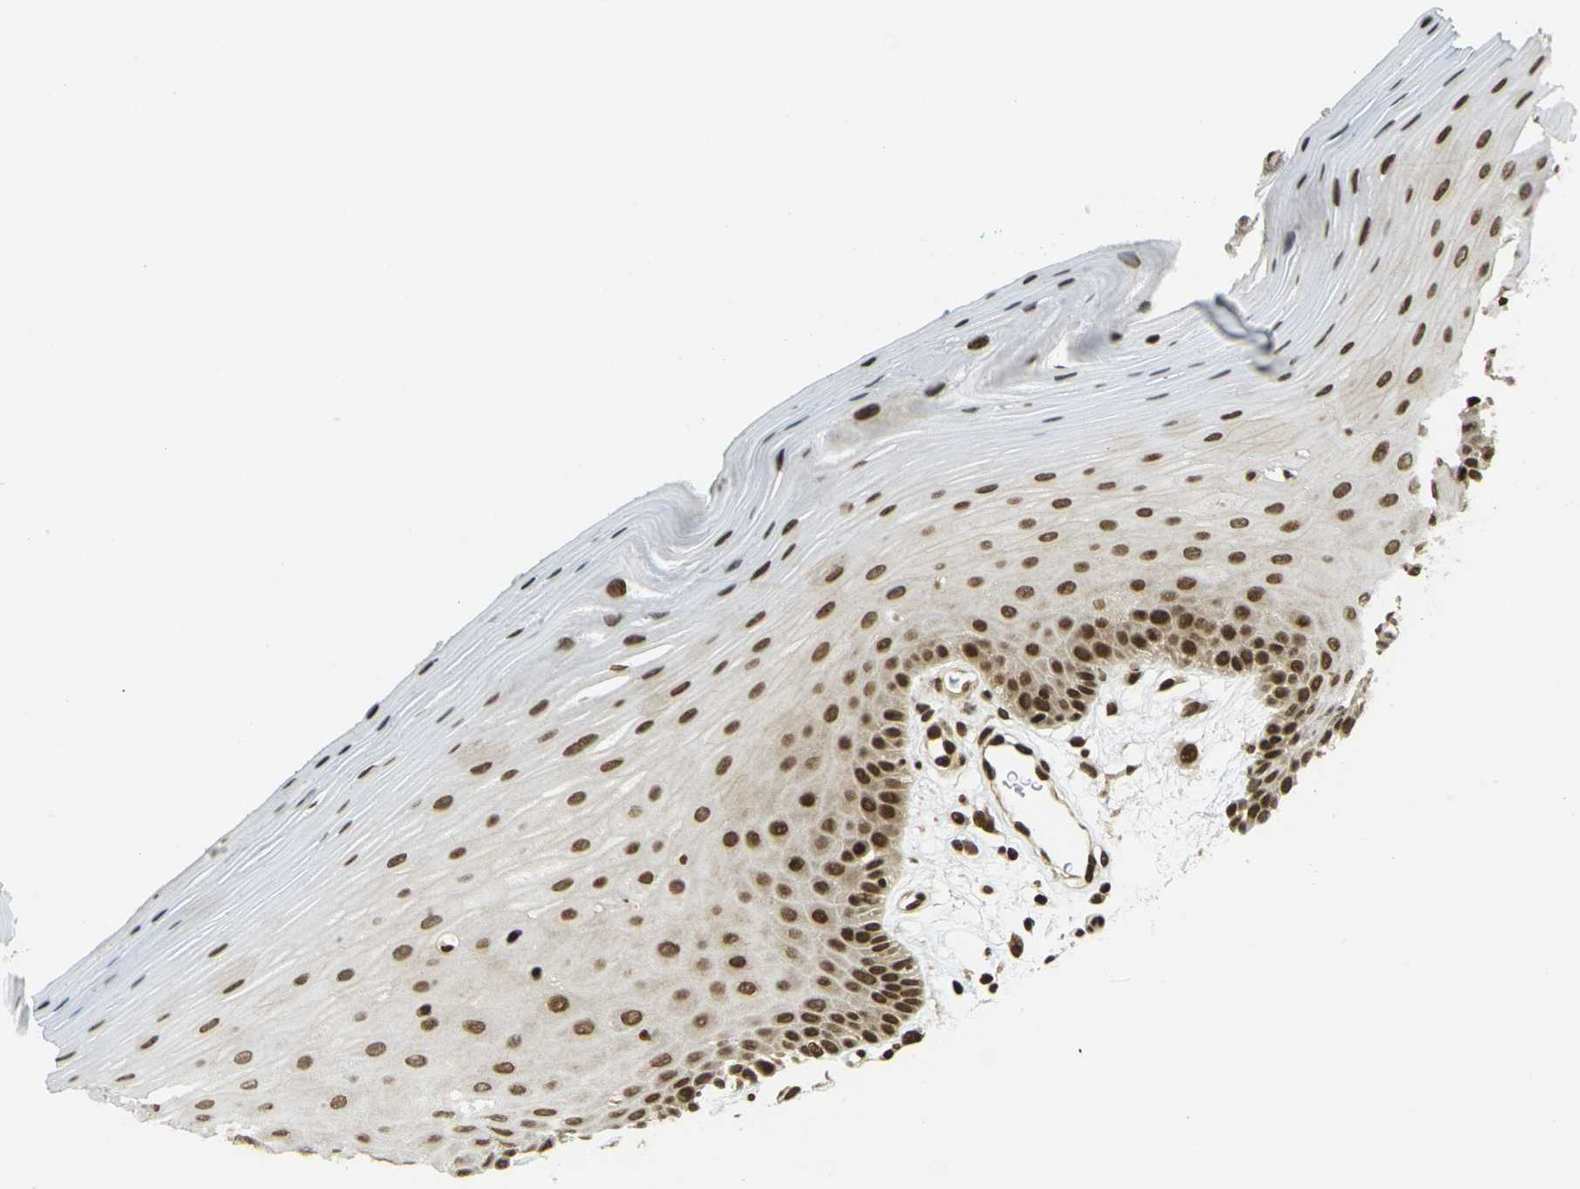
{"staining": {"intensity": "strong", "quantity": ">75%", "location": "nuclear"}, "tissue": "oral mucosa", "cell_type": "Squamous epithelial cells", "image_type": "normal", "snomed": [{"axis": "morphology", "description": "Normal tissue, NOS"}, {"axis": "topography", "description": "Skeletal muscle"}, {"axis": "topography", "description": "Oral tissue"}], "caption": "The immunohistochemical stain highlights strong nuclear staining in squamous epithelial cells of benign oral mucosa.", "gene": "RUVBL2", "patient": {"sex": "male", "age": 58}}